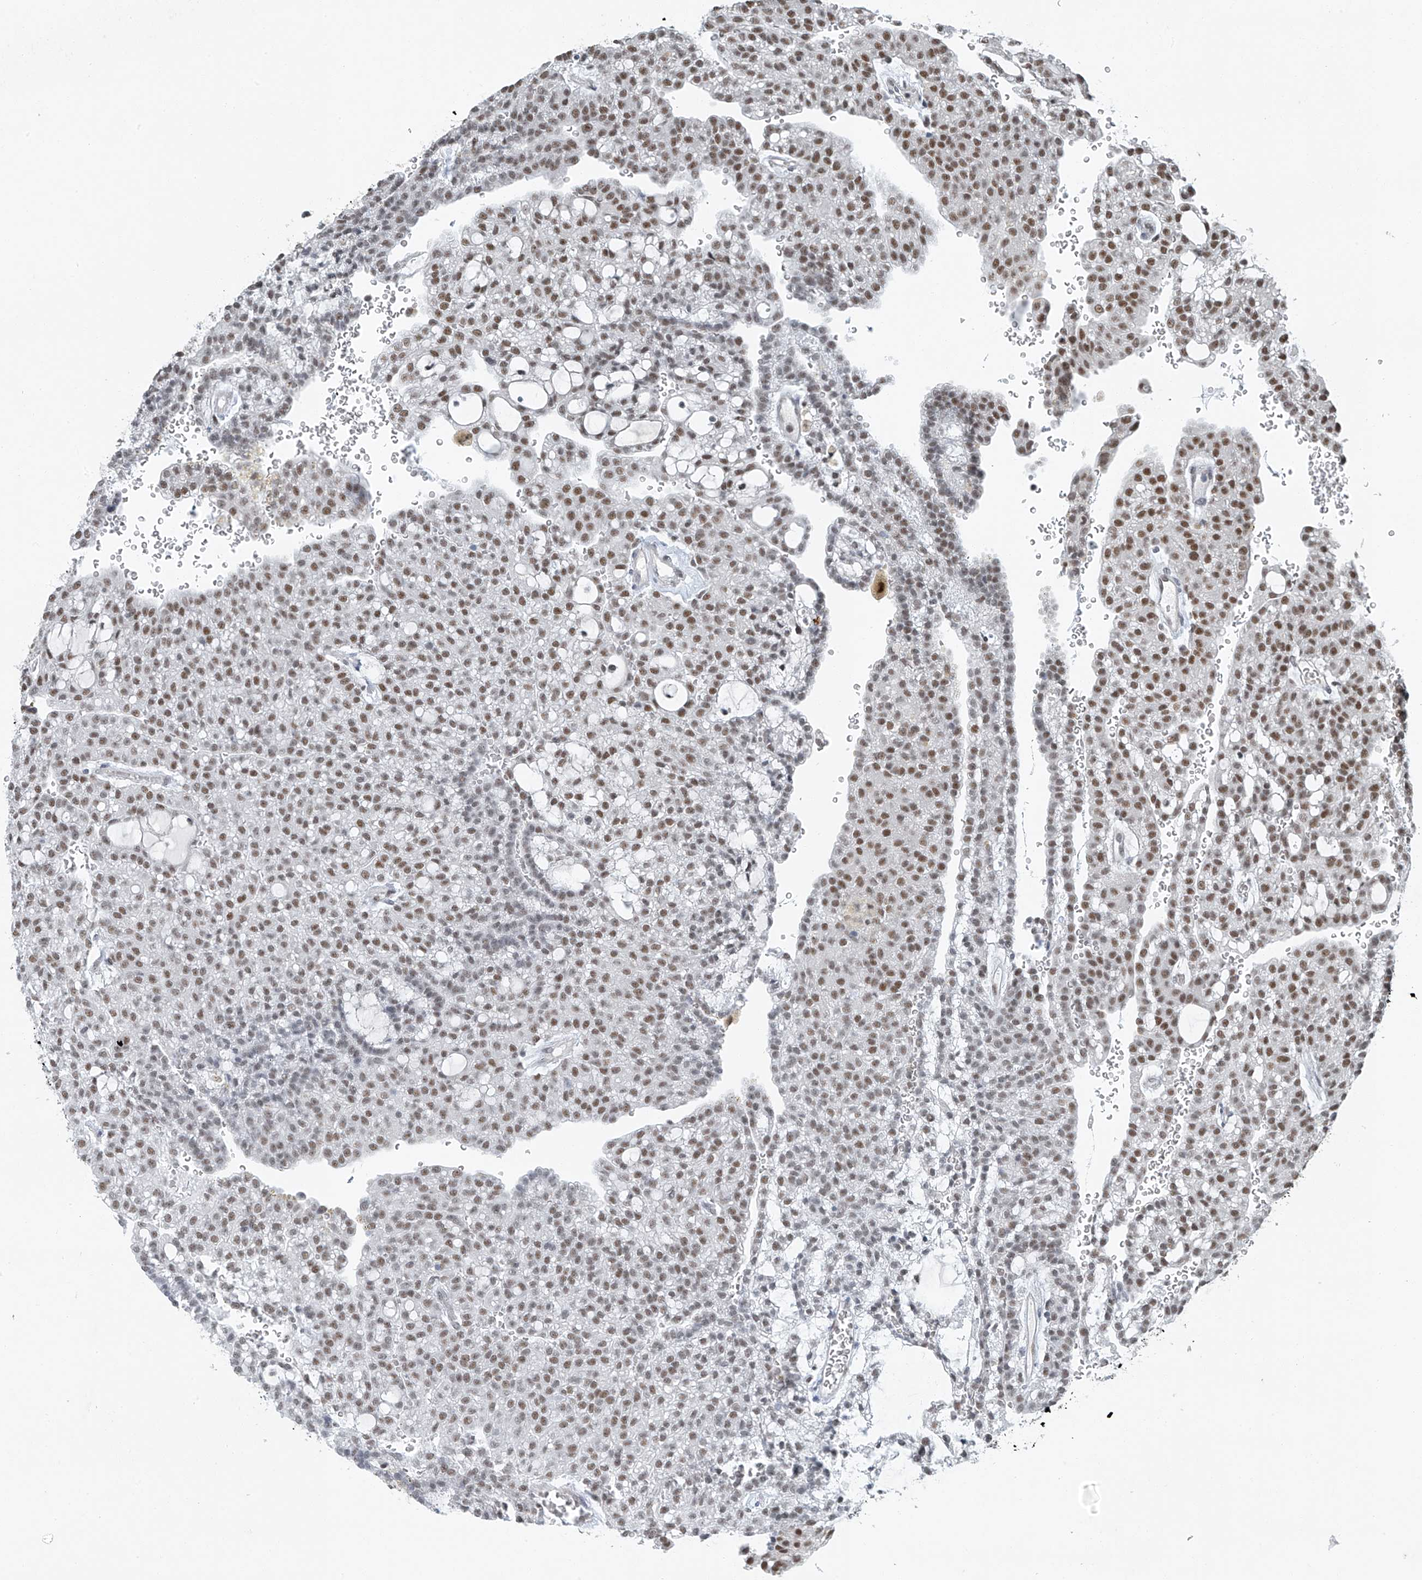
{"staining": {"intensity": "moderate", "quantity": ">75%", "location": "nuclear"}, "tissue": "renal cancer", "cell_type": "Tumor cells", "image_type": "cancer", "snomed": [{"axis": "morphology", "description": "Adenocarcinoma, NOS"}, {"axis": "topography", "description": "Kidney"}], "caption": "IHC image of neoplastic tissue: renal adenocarcinoma stained using IHC reveals medium levels of moderate protein expression localized specifically in the nuclear of tumor cells, appearing as a nuclear brown color.", "gene": "TAF8", "patient": {"sex": "male", "age": 63}}